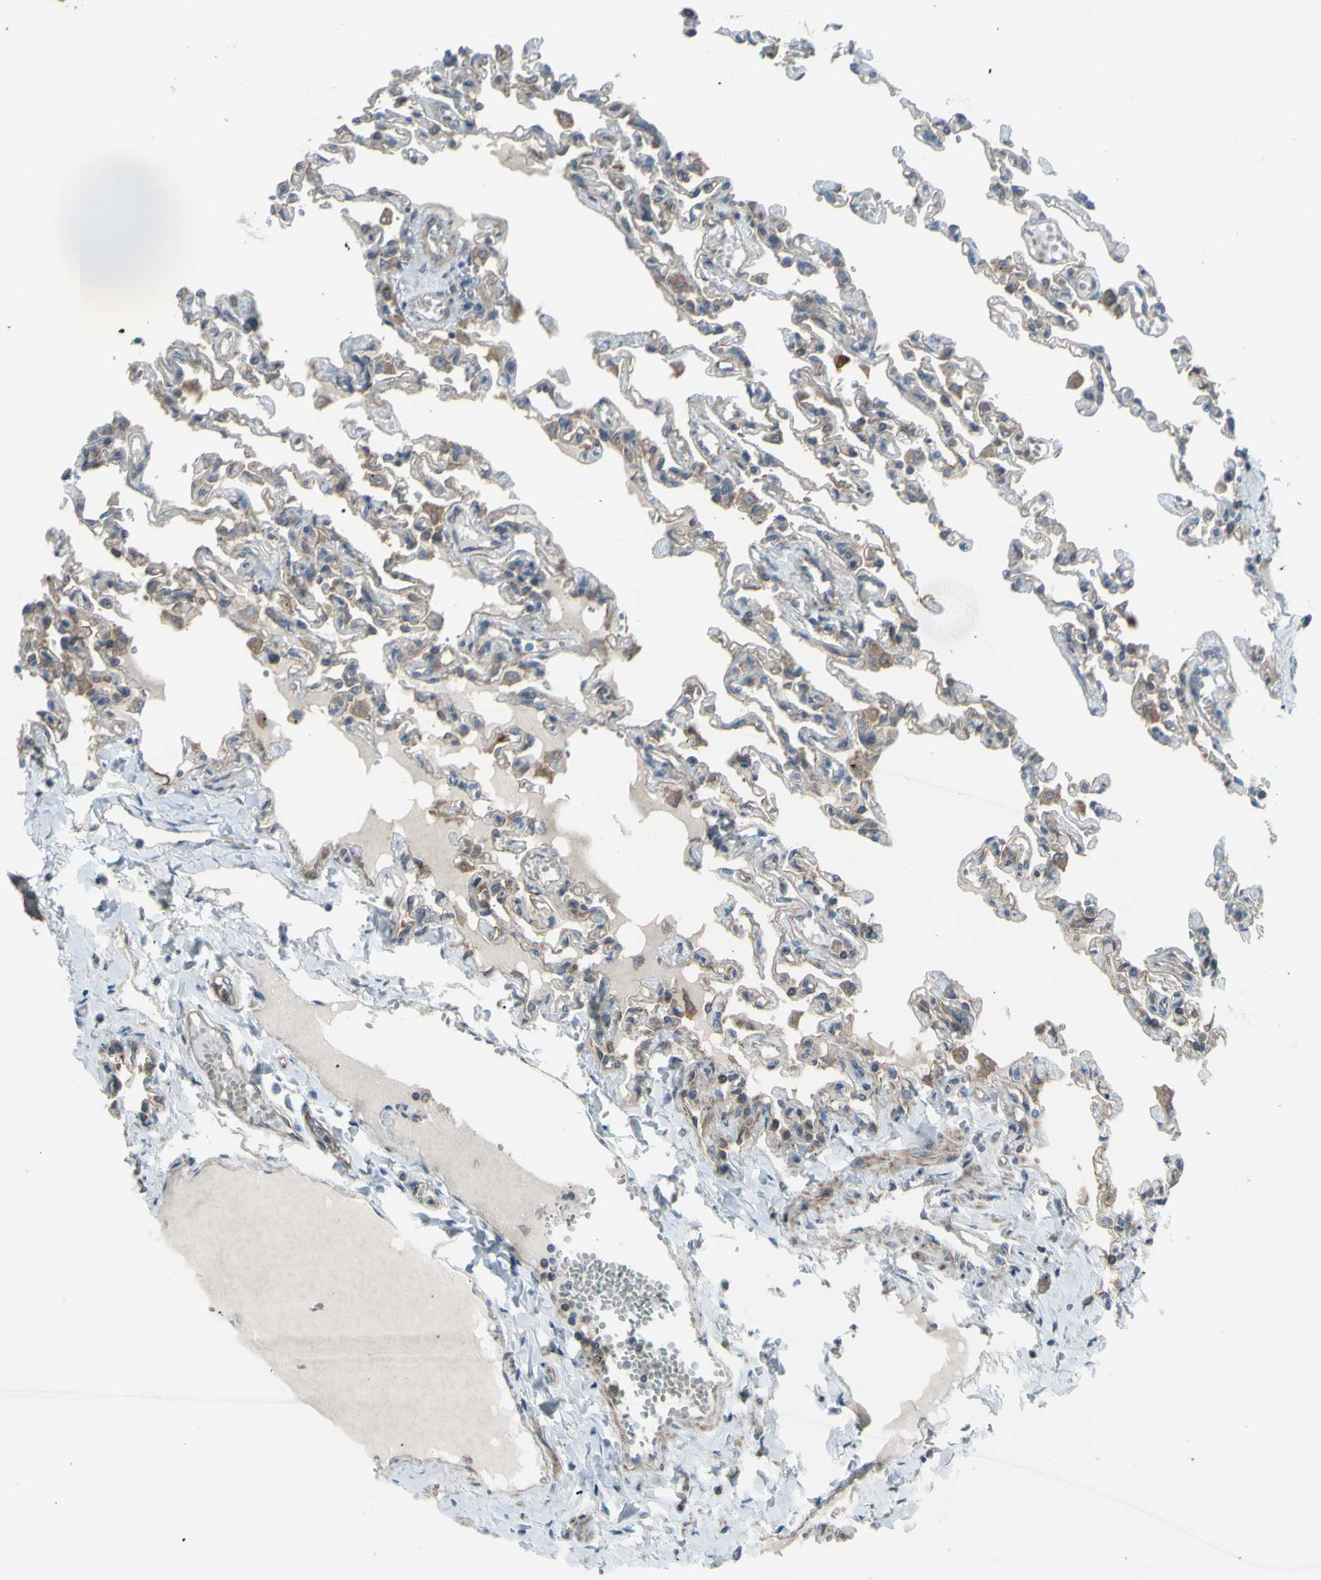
{"staining": {"intensity": "moderate", "quantity": "25%-75%", "location": "cytoplasmic/membranous"}, "tissue": "lung", "cell_type": "Alveolar cells", "image_type": "normal", "snomed": [{"axis": "morphology", "description": "Normal tissue, NOS"}, {"axis": "topography", "description": "Lung"}], "caption": "About 25%-75% of alveolar cells in unremarkable human lung reveal moderate cytoplasmic/membranous protein staining as visualized by brown immunohistochemical staining.", "gene": "FLII", "patient": {"sex": "male", "age": 21}}